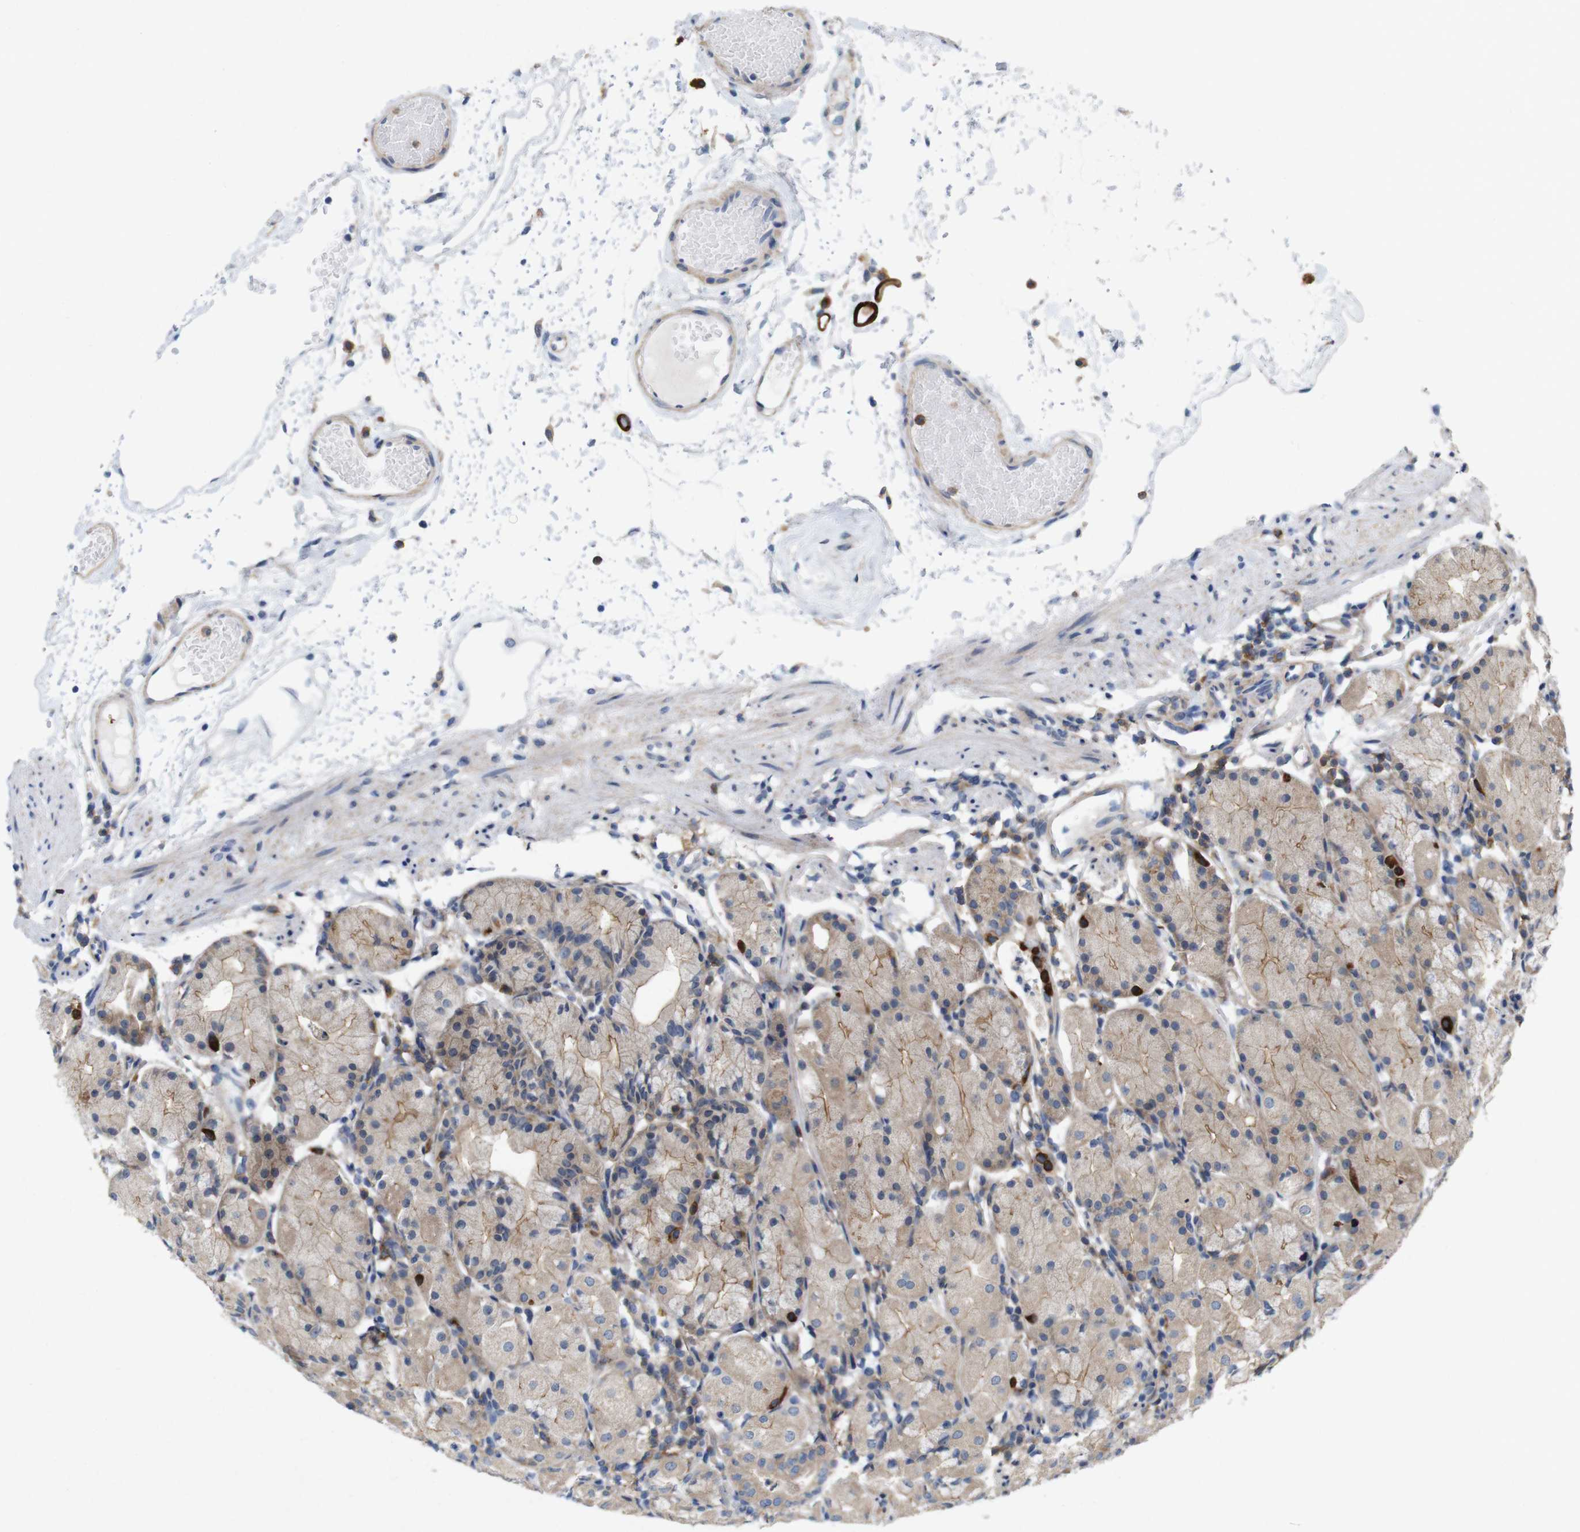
{"staining": {"intensity": "weak", "quantity": "25%-75%", "location": "cytoplasmic/membranous"}, "tissue": "stomach", "cell_type": "Glandular cells", "image_type": "normal", "snomed": [{"axis": "morphology", "description": "Normal tissue, NOS"}, {"axis": "topography", "description": "Stomach"}, {"axis": "topography", "description": "Stomach, lower"}], "caption": "Glandular cells show weak cytoplasmic/membranous expression in about 25%-75% of cells in benign stomach. (DAB IHC, brown staining for protein, blue staining for nuclei).", "gene": "SIGLEC8", "patient": {"sex": "female", "age": 75}}